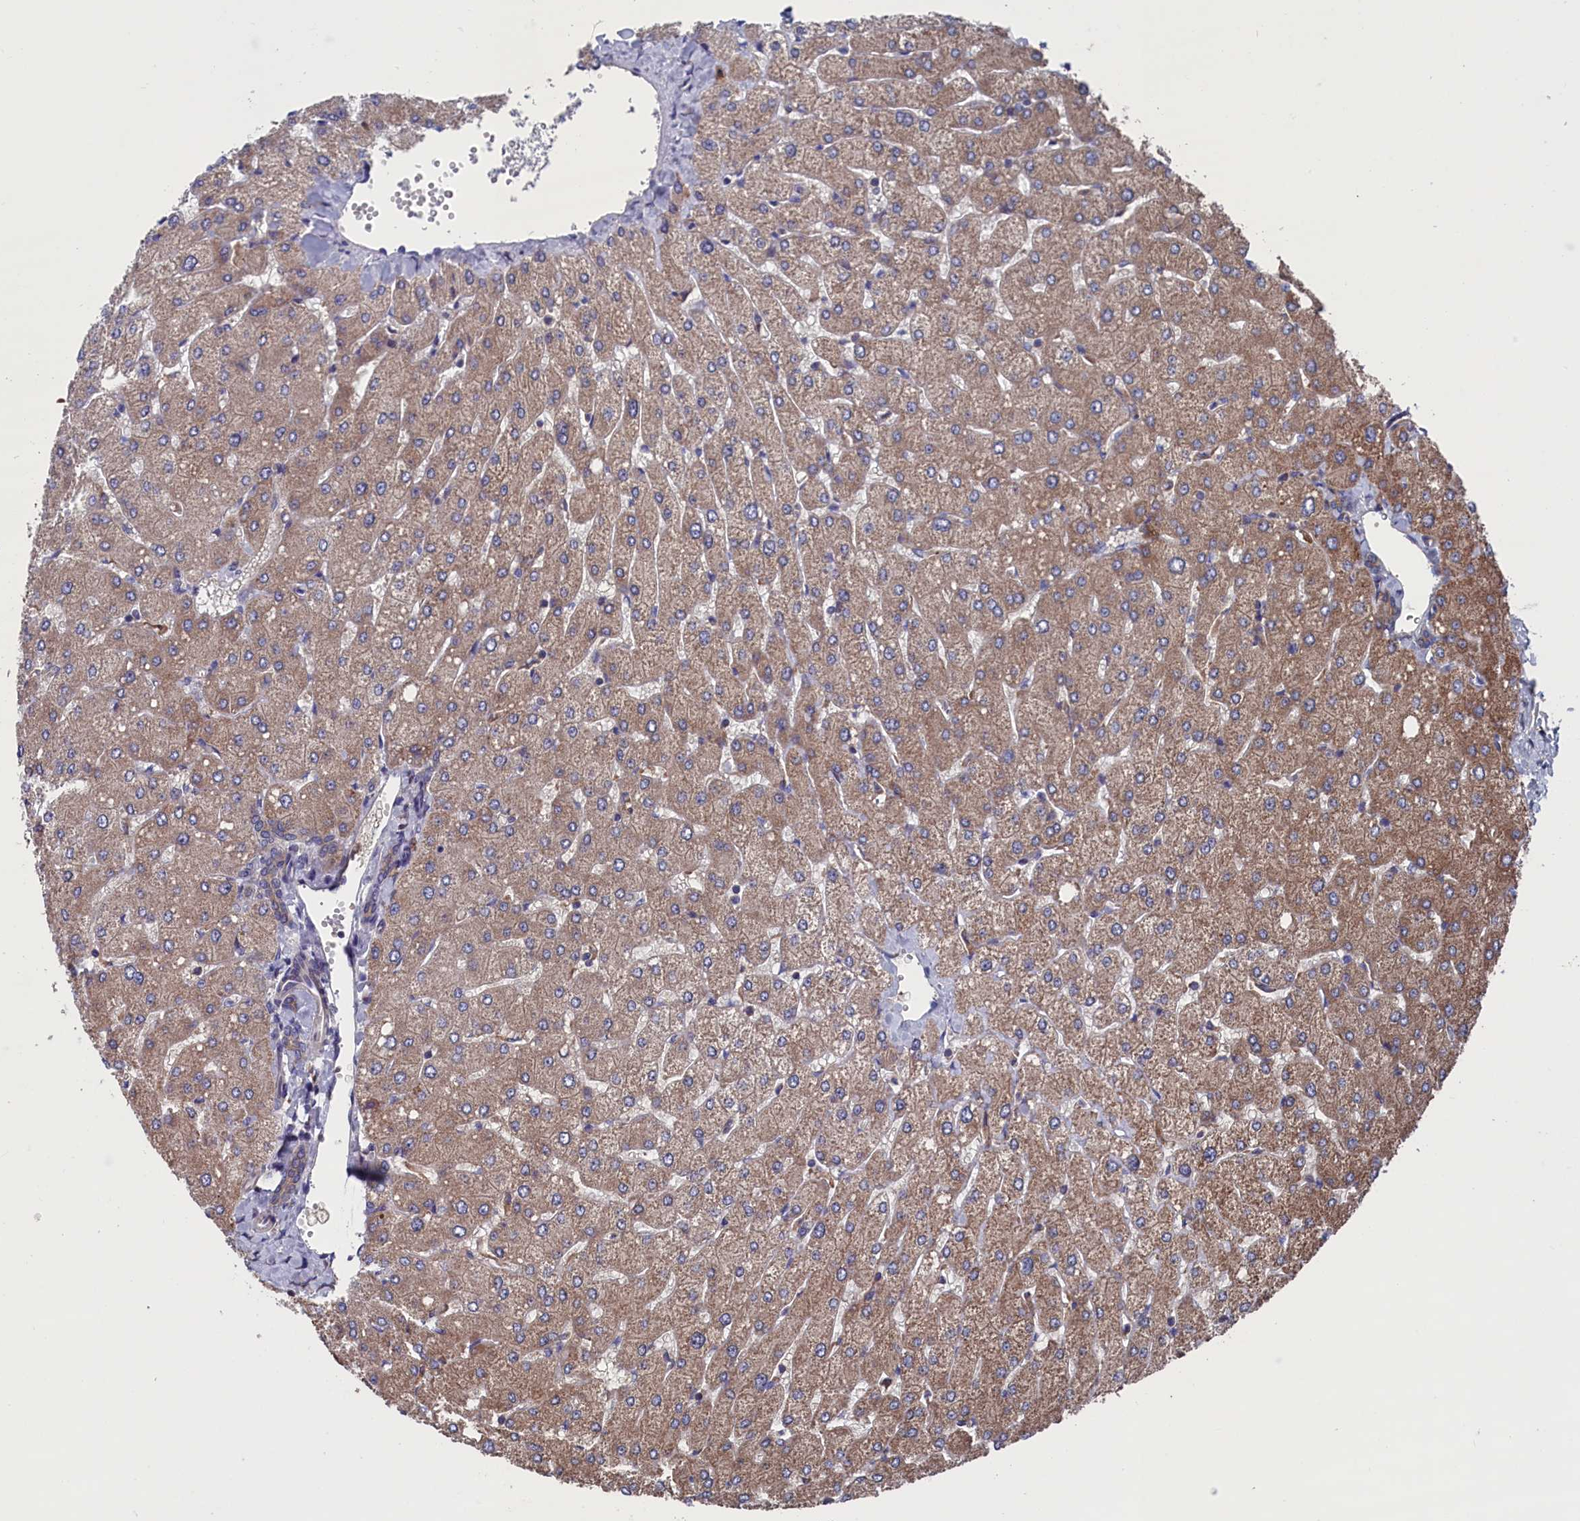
{"staining": {"intensity": "weak", "quantity": "25%-75%", "location": "cytoplasmic/membranous"}, "tissue": "liver", "cell_type": "Cholangiocytes", "image_type": "normal", "snomed": [{"axis": "morphology", "description": "Normal tissue, NOS"}, {"axis": "topography", "description": "Liver"}], "caption": "High-power microscopy captured an immunohistochemistry histopathology image of benign liver, revealing weak cytoplasmic/membranous staining in about 25%-75% of cholangiocytes.", "gene": "SPATA13", "patient": {"sex": "male", "age": 55}}